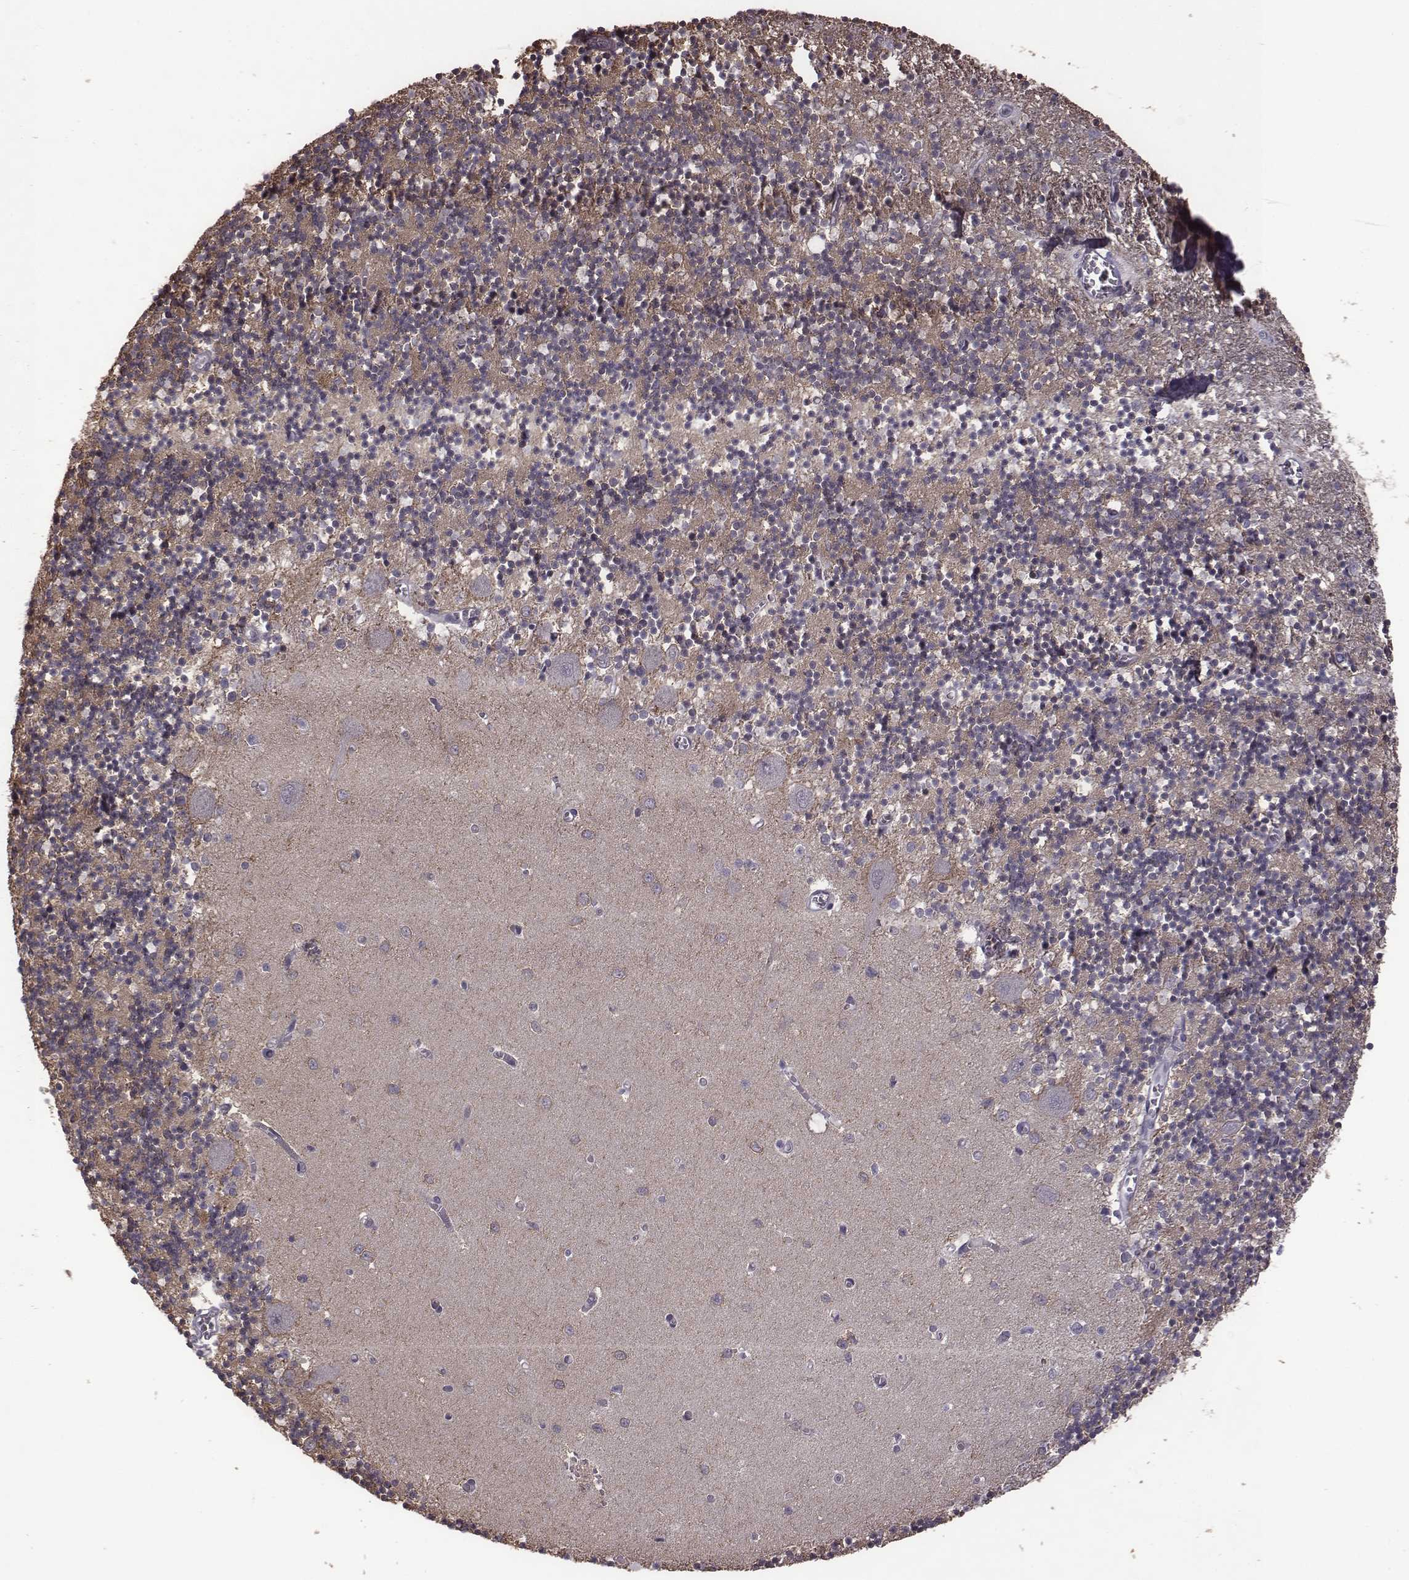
{"staining": {"intensity": "negative", "quantity": "none", "location": "none"}, "tissue": "cerebellum", "cell_type": "Cells in granular layer", "image_type": "normal", "snomed": [{"axis": "morphology", "description": "Normal tissue, NOS"}, {"axis": "topography", "description": "Cerebellum"}], "caption": "This image is of normal cerebellum stained with IHC to label a protein in brown with the nuclei are counter-stained blue. There is no positivity in cells in granular layer. Nuclei are stained in blue.", "gene": "BICDL1", "patient": {"sex": "female", "age": 64}}